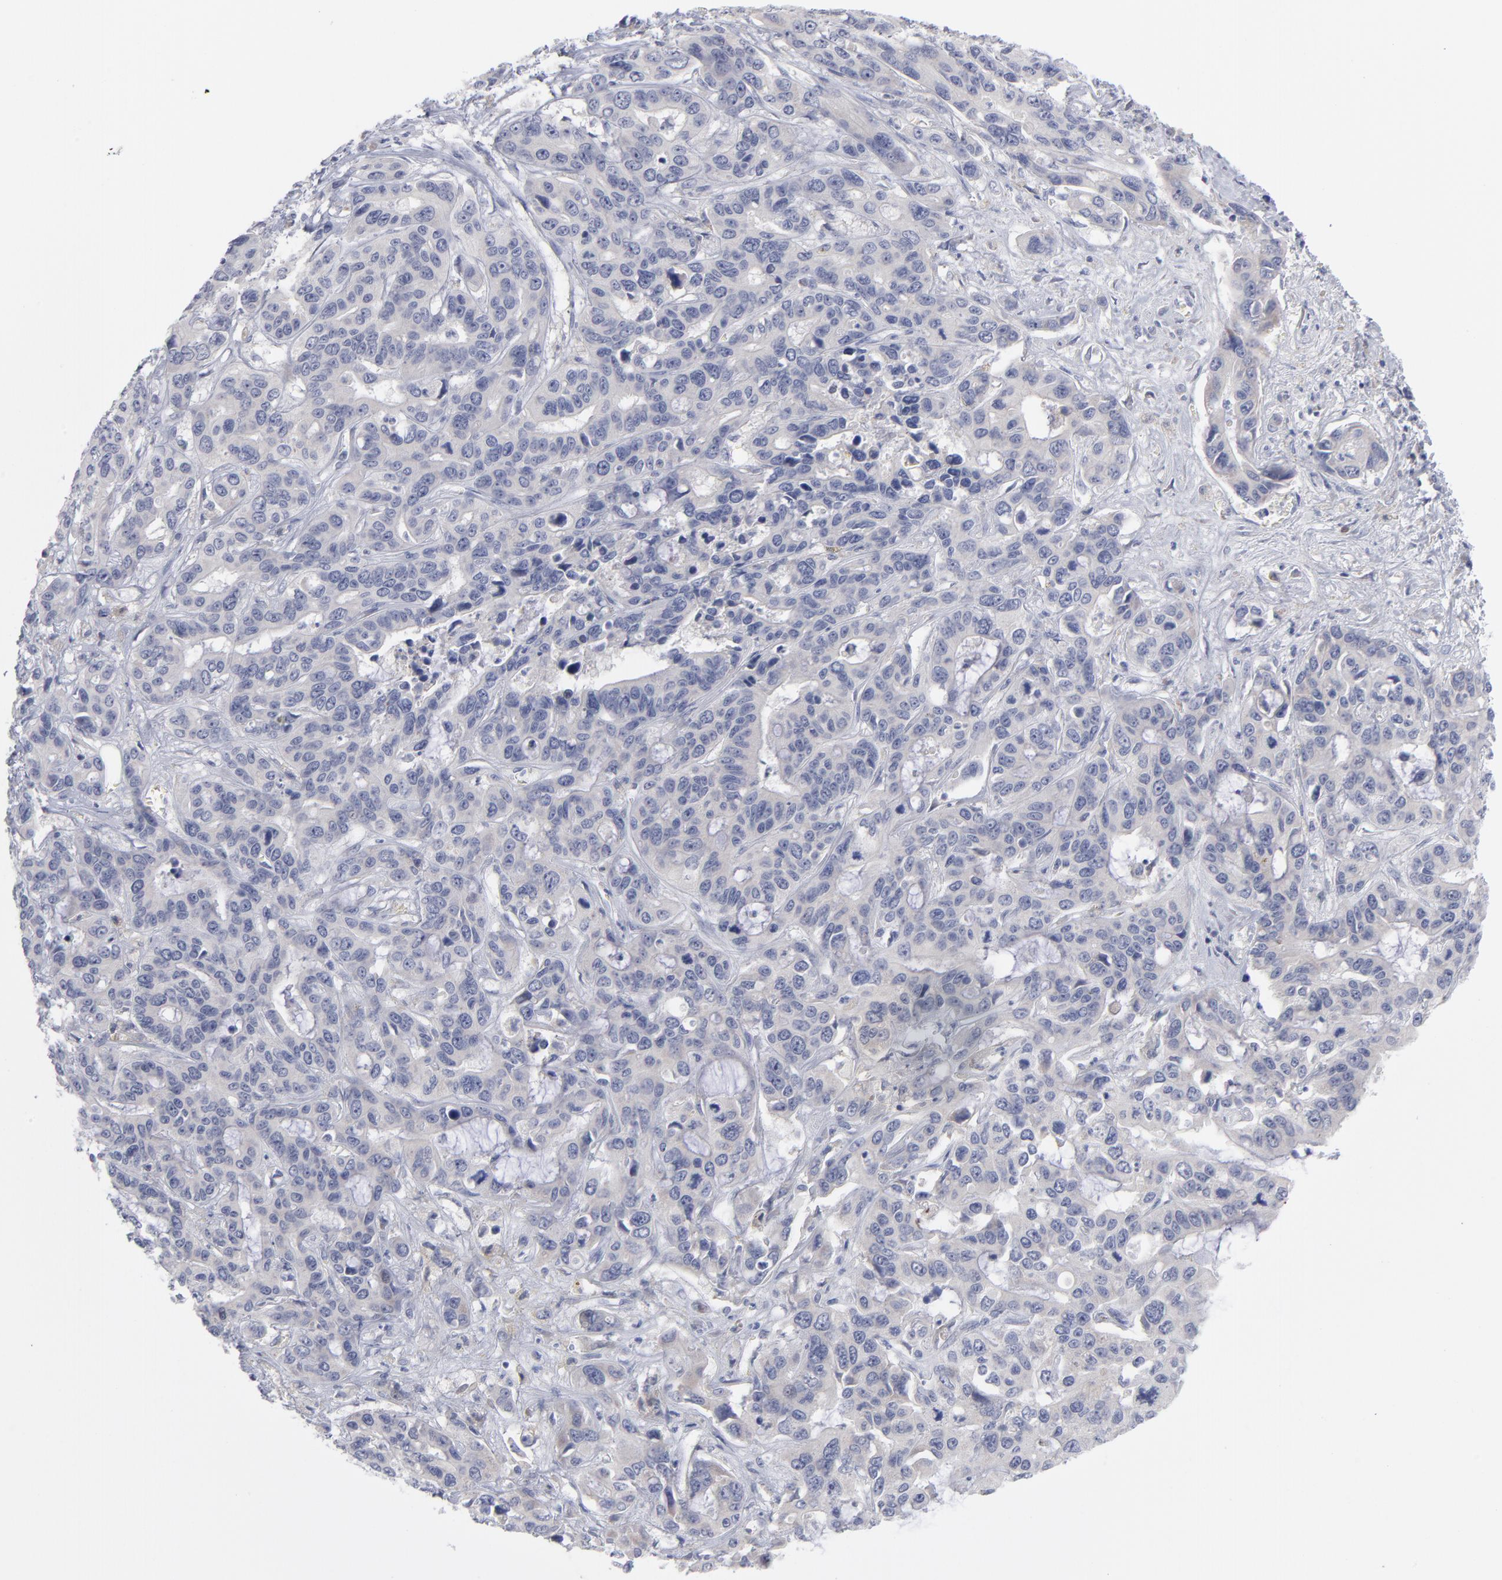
{"staining": {"intensity": "negative", "quantity": "none", "location": "none"}, "tissue": "liver cancer", "cell_type": "Tumor cells", "image_type": "cancer", "snomed": [{"axis": "morphology", "description": "Cholangiocarcinoma"}, {"axis": "topography", "description": "Liver"}], "caption": "Tumor cells show no significant expression in liver cancer (cholangiocarcinoma).", "gene": "RPS24", "patient": {"sex": "female", "age": 65}}